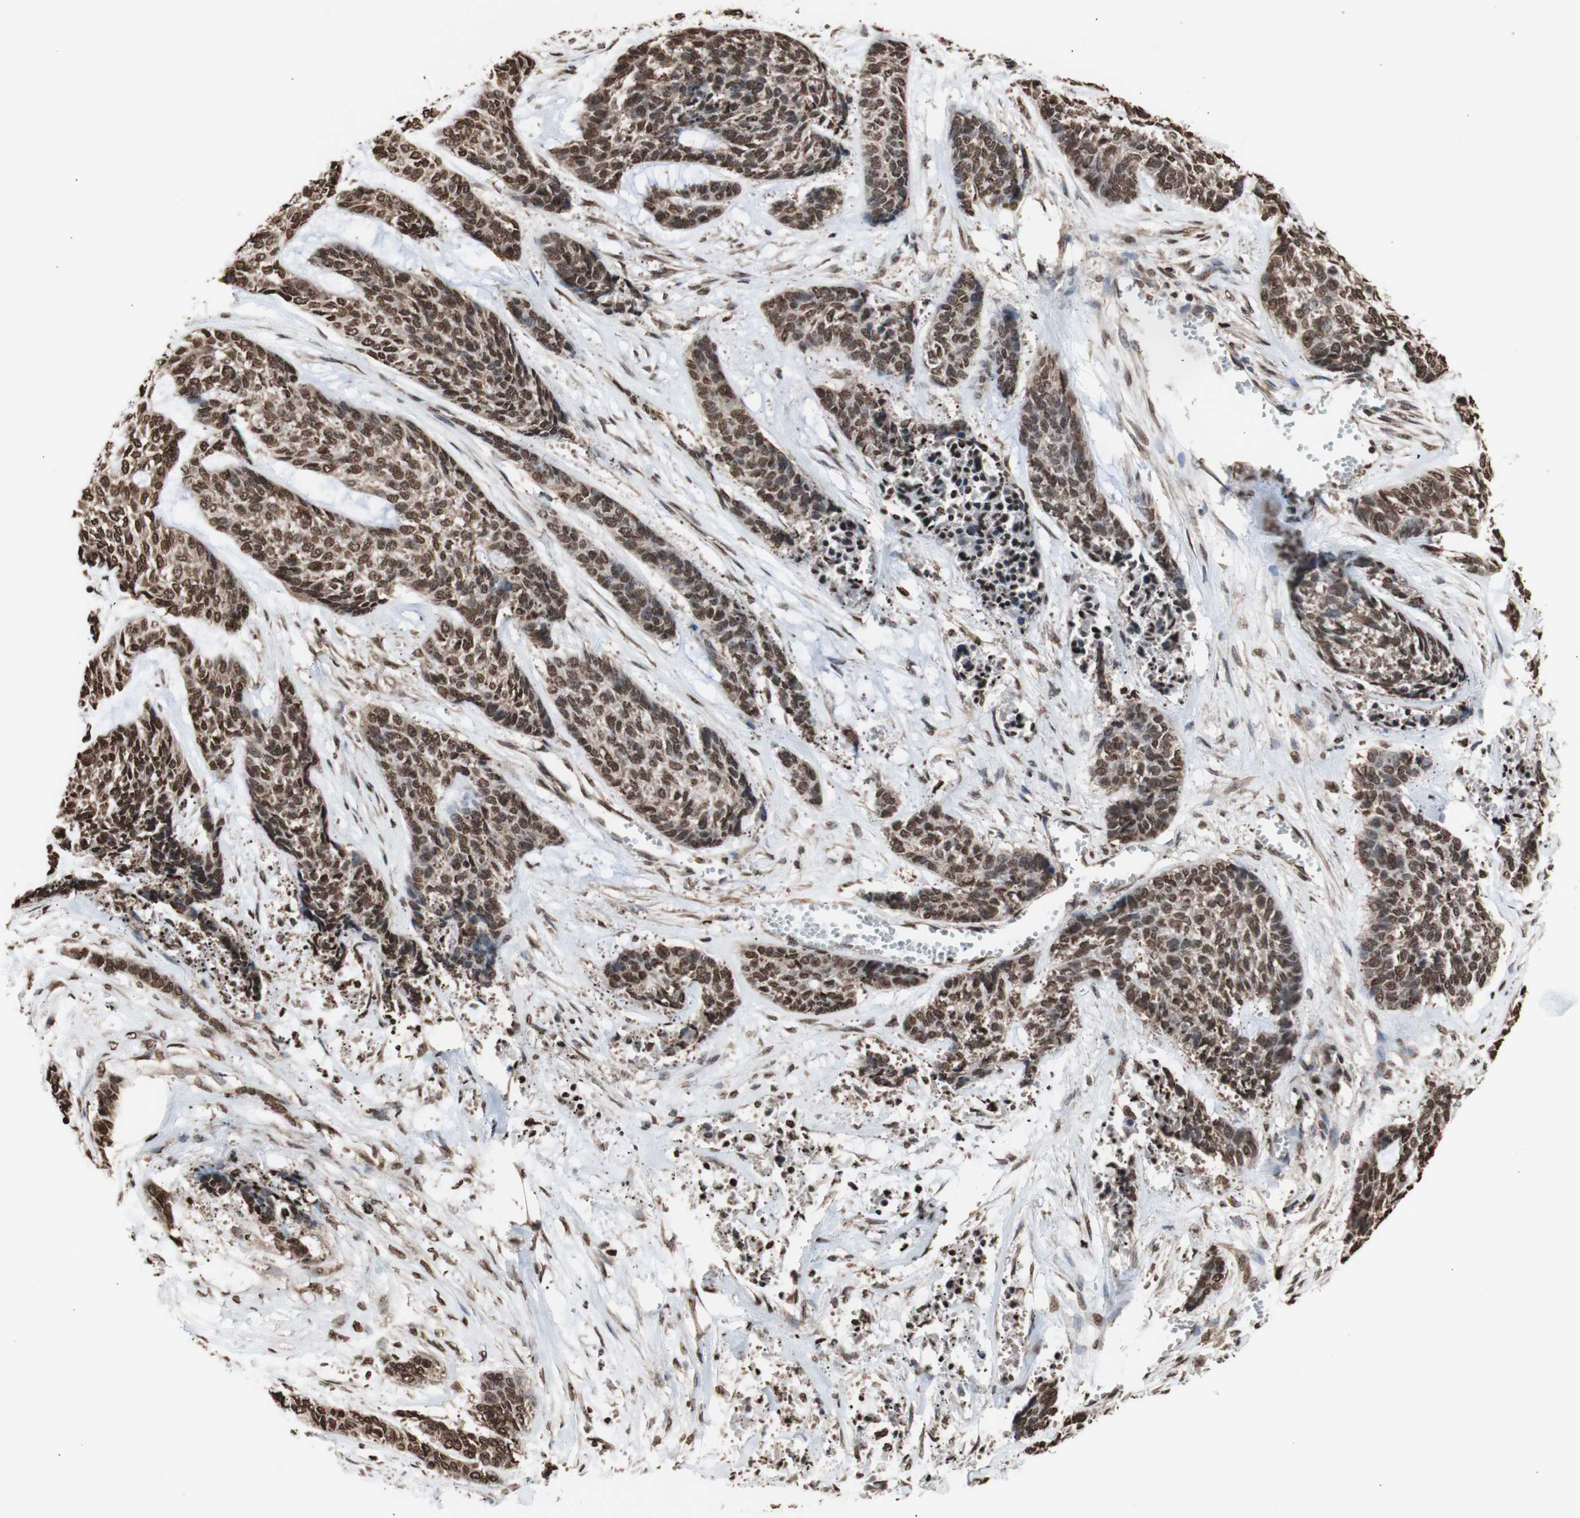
{"staining": {"intensity": "moderate", "quantity": ">75%", "location": "cytoplasmic/membranous,nuclear"}, "tissue": "skin cancer", "cell_type": "Tumor cells", "image_type": "cancer", "snomed": [{"axis": "morphology", "description": "Basal cell carcinoma"}, {"axis": "topography", "description": "Skin"}], "caption": "Immunohistochemistry (IHC) micrograph of neoplastic tissue: human skin cancer (basal cell carcinoma) stained using immunohistochemistry exhibits medium levels of moderate protein expression localized specifically in the cytoplasmic/membranous and nuclear of tumor cells, appearing as a cytoplasmic/membranous and nuclear brown color.", "gene": "SNAI2", "patient": {"sex": "female", "age": 64}}